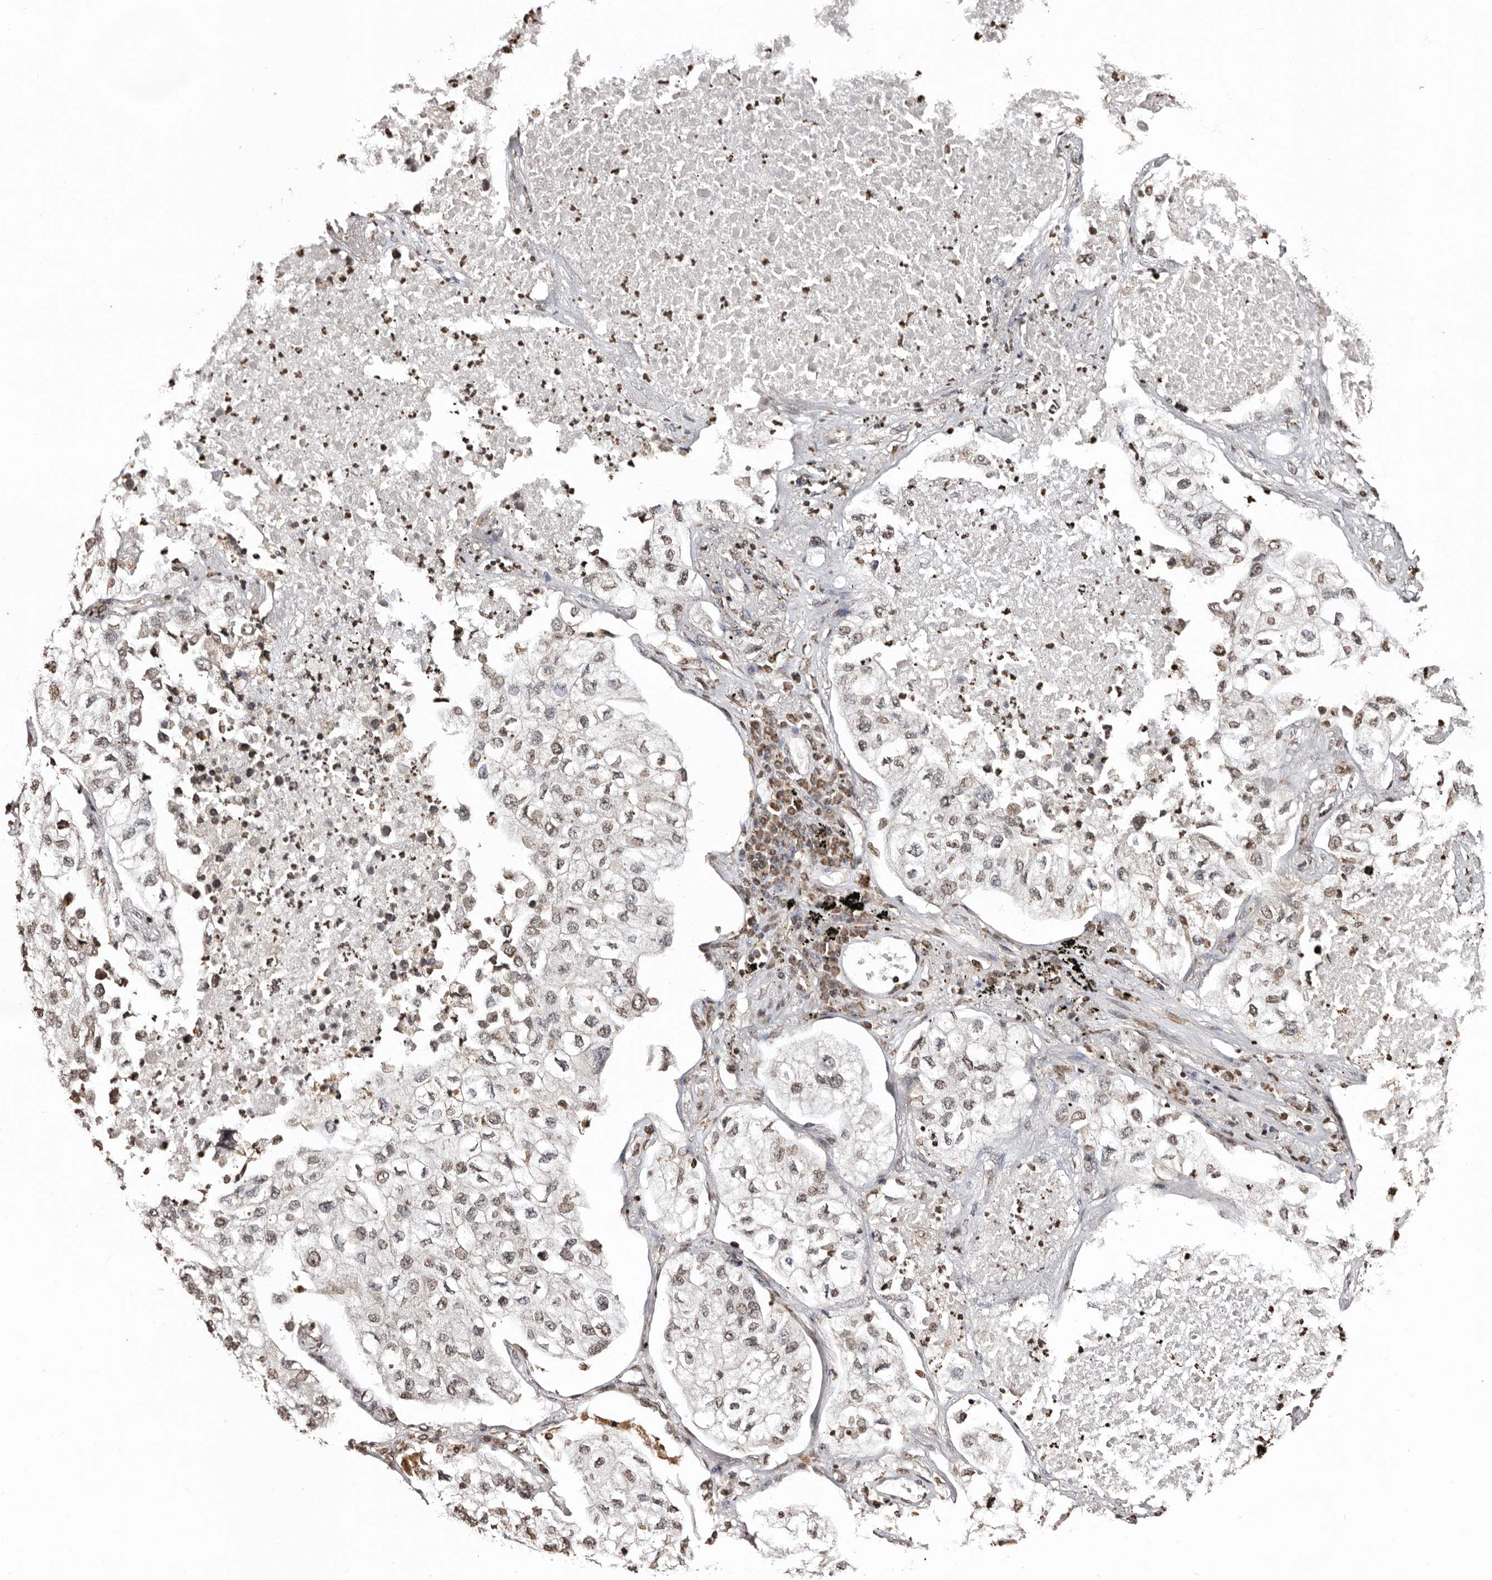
{"staining": {"intensity": "weak", "quantity": "25%-75%", "location": "nuclear"}, "tissue": "lung cancer", "cell_type": "Tumor cells", "image_type": "cancer", "snomed": [{"axis": "morphology", "description": "Adenocarcinoma, NOS"}, {"axis": "topography", "description": "Lung"}], "caption": "A micrograph of human lung cancer stained for a protein exhibits weak nuclear brown staining in tumor cells.", "gene": "CCDC190", "patient": {"sex": "male", "age": 63}}